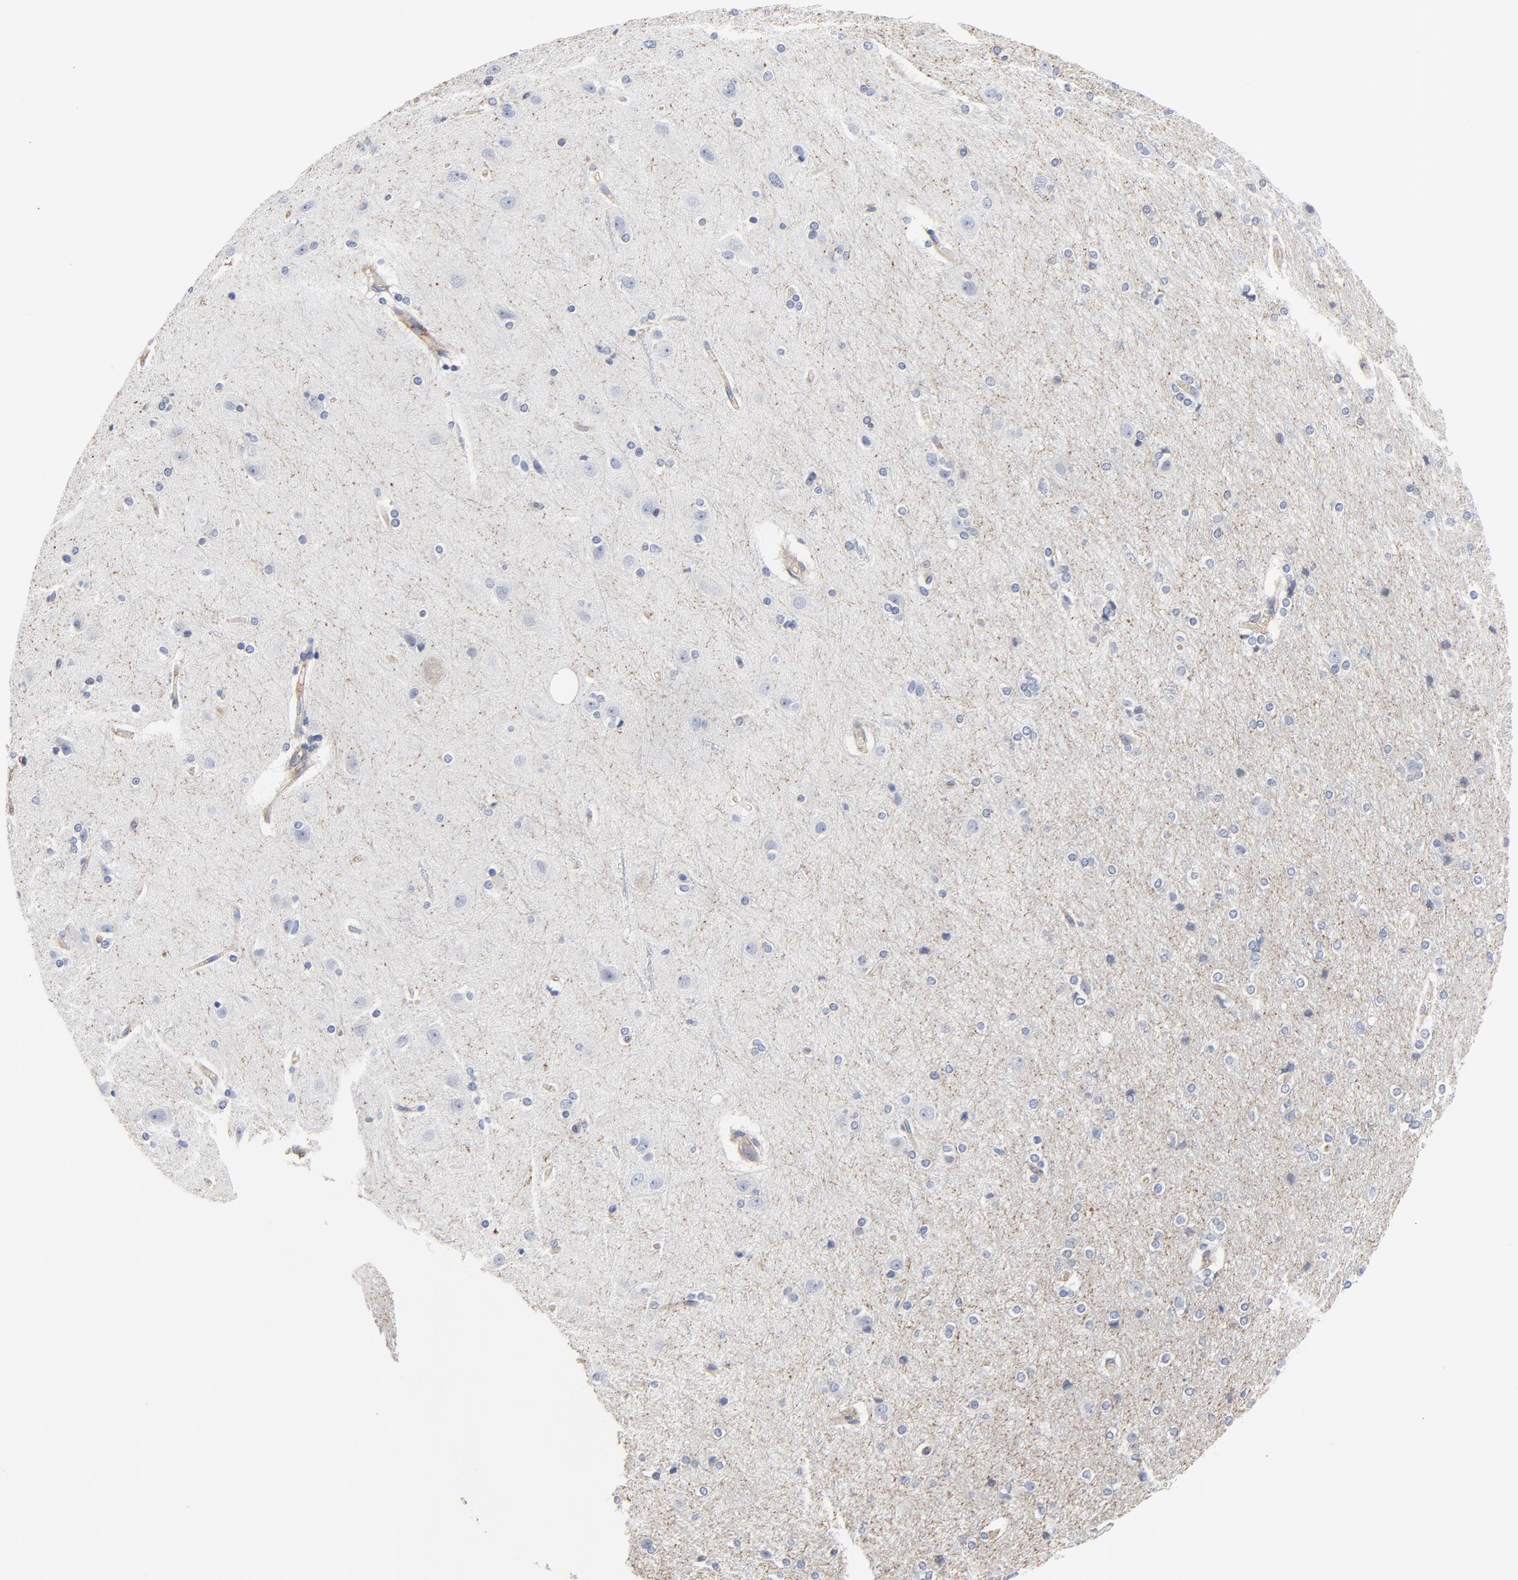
{"staining": {"intensity": "negative", "quantity": "none", "location": "none"}, "tissue": "cerebral cortex", "cell_type": "Endothelial cells", "image_type": "normal", "snomed": [{"axis": "morphology", "description": "Normal tissue, NOS"}, {"axis": "topography", "description": "Cerebral cortex"}], "caption": "Immunohistochemistry (IHC) of normal human cerebral cortex displays no positivity in endothelial cells. Brightfield microscopy of immunohistochemistry (IHC) stained with DAB (brown) and hematoxylin (blue), captured at high magnification.", "gene": "NXF3", "patient": {"sex": "male", "age": 62}}